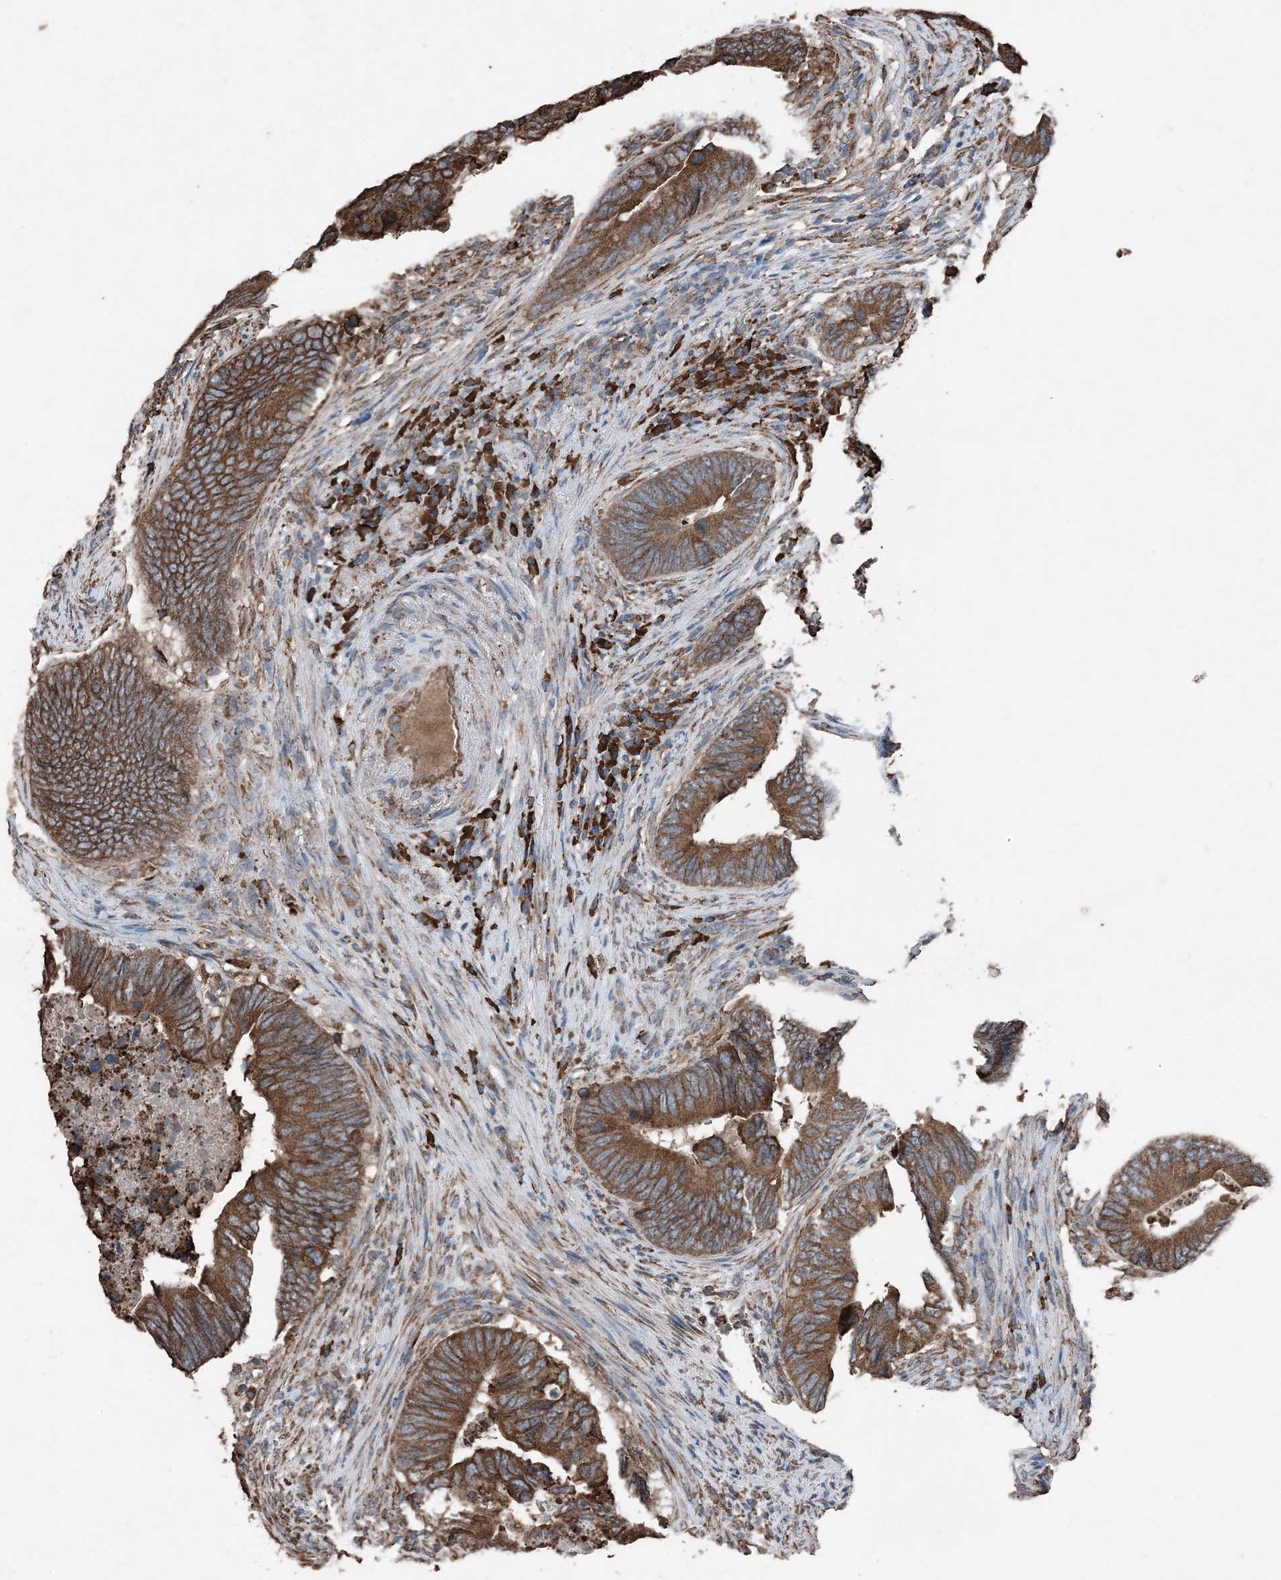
{"staining": {"intensity": "strong", "quantity": ">75%", "location": "cytoplasmic/membranous"}, "tissue": "colorectal cancer", "cell_type": "Tumor cells", "image_type": "cancer", "snomed": [{"axis": "morphology", "description": "Normal tissue, NOS"}, {"axis": "morphology", "description": "Adenocarcinoma, NOS"}, {"axis": "topography", "description": "Colon"}], "caption": "Tumor cells exhibit strong cytoplasmic/membranous expression in about >75% of cells in colorectal cancer.", "gene": "PDIA6", "patient": {"sex": "male", "age": 56}}